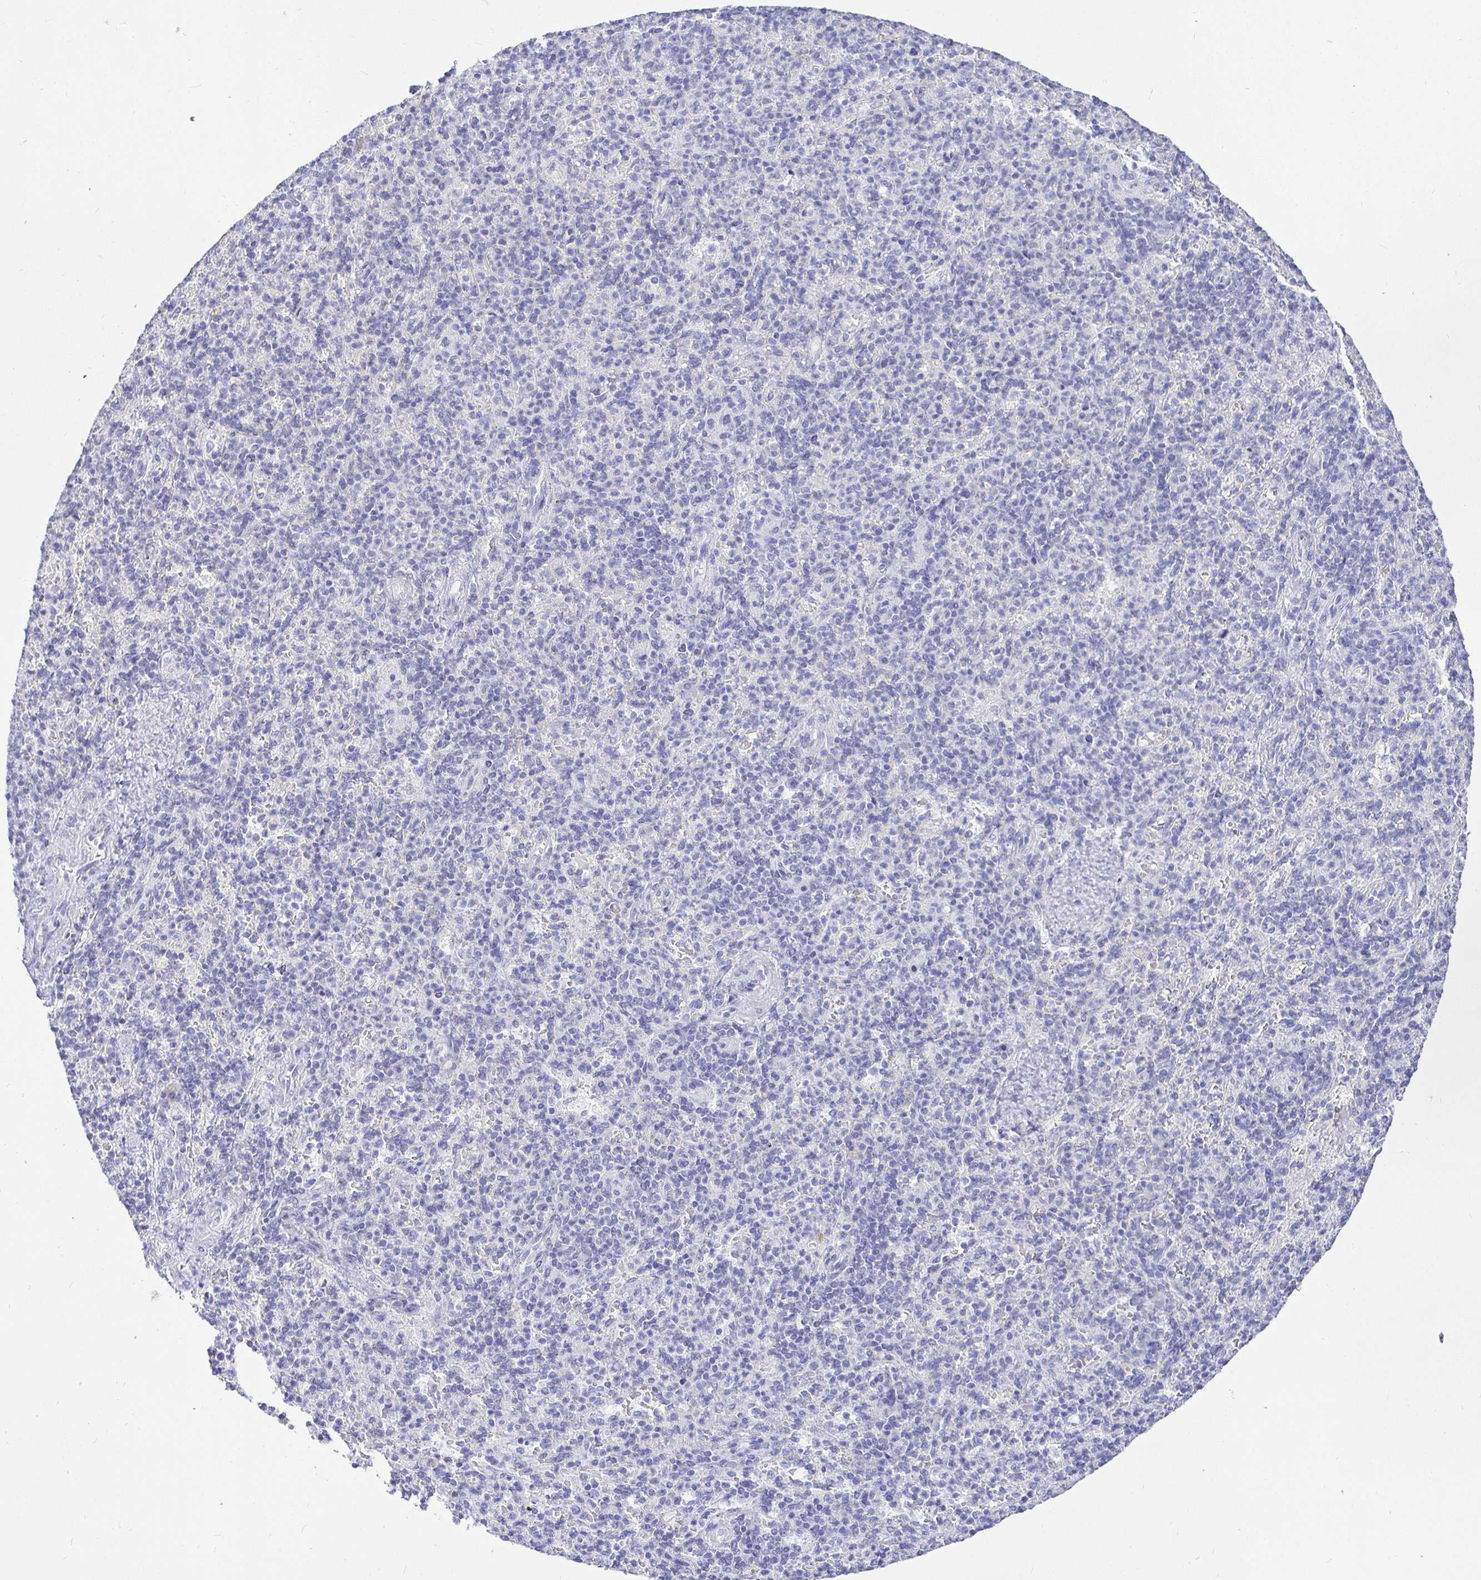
{"staining": {"intensity": "negative", "quantity": "none", "location": "none"}, "tissue": "spleen", "cell_type": "Cells in red pulp", "image_type": "normal", "snomed": [{"axis": "morphology", "description": "Normal tissue, NOS"}, {"axis": "topography", "description": "Spleen"}], "caption": "Immunohistochemical staining of normal human spleen displays no significant expression in cells in red pulp. (Brightfield microscopy of DAB IHC at high magnification).", "gene": "EZHIP", "patient": {"sex": "female", "age": 74}}